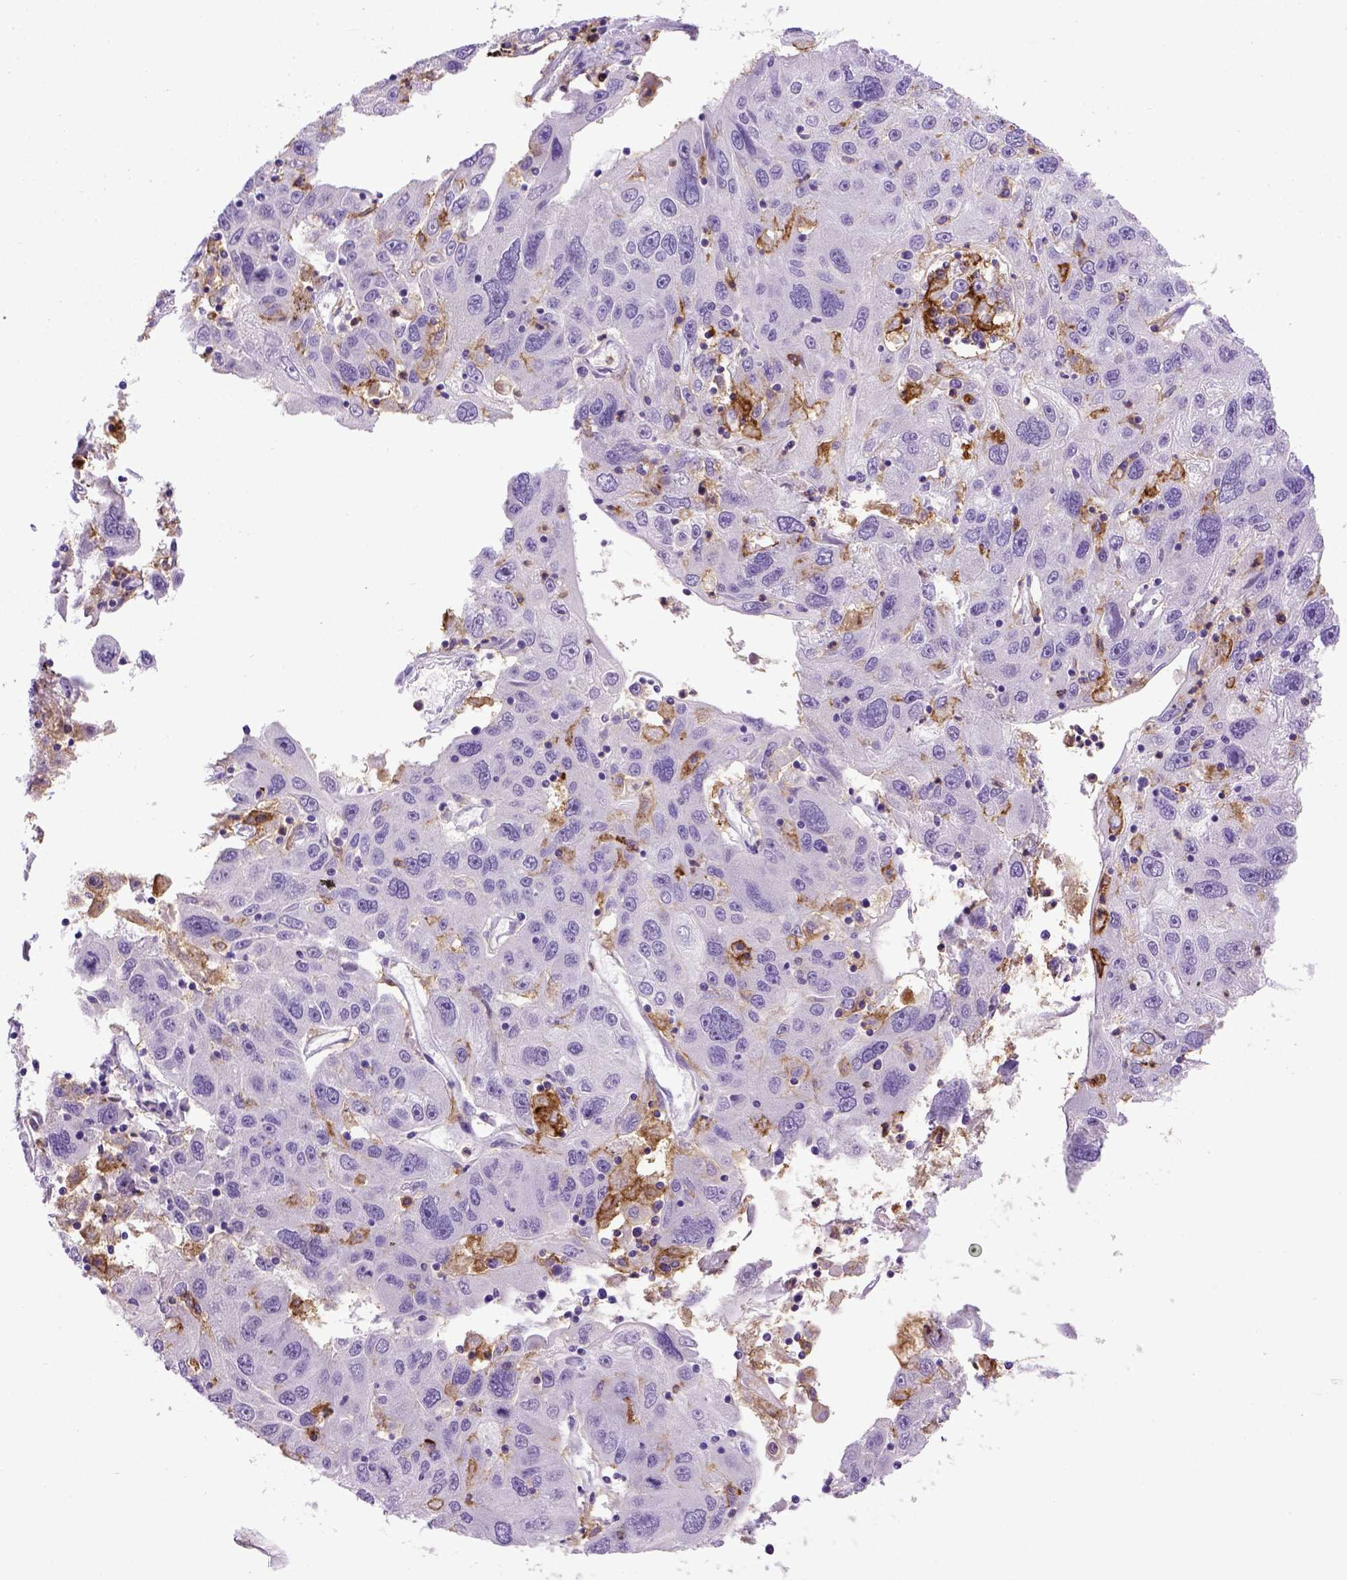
{"staining": {"intensity": "negative", "quantity": "none", "location": "none"}, "tissue": "stomach cancer", "cell_type": "Tumor cells", "image_type": "cancer", "snomed": [{"axis": "morphology", "description": "Adenocarcinoma, NOS"}, {"axis": "topography", "description": "Stomach"}], "caption": "Protein analysis of stomach adenocarcinoma exhibits no significant staining in tumor cells. (Stains: DAB (3,3'-diaminobenzidine) immunohistochemistry (IHC) with hematoxylin counter stain, Microscopy: brightfield microscopy at high magnification).", "gene": "ITGAX", "patient": {"sex": "male", "age": 56}}